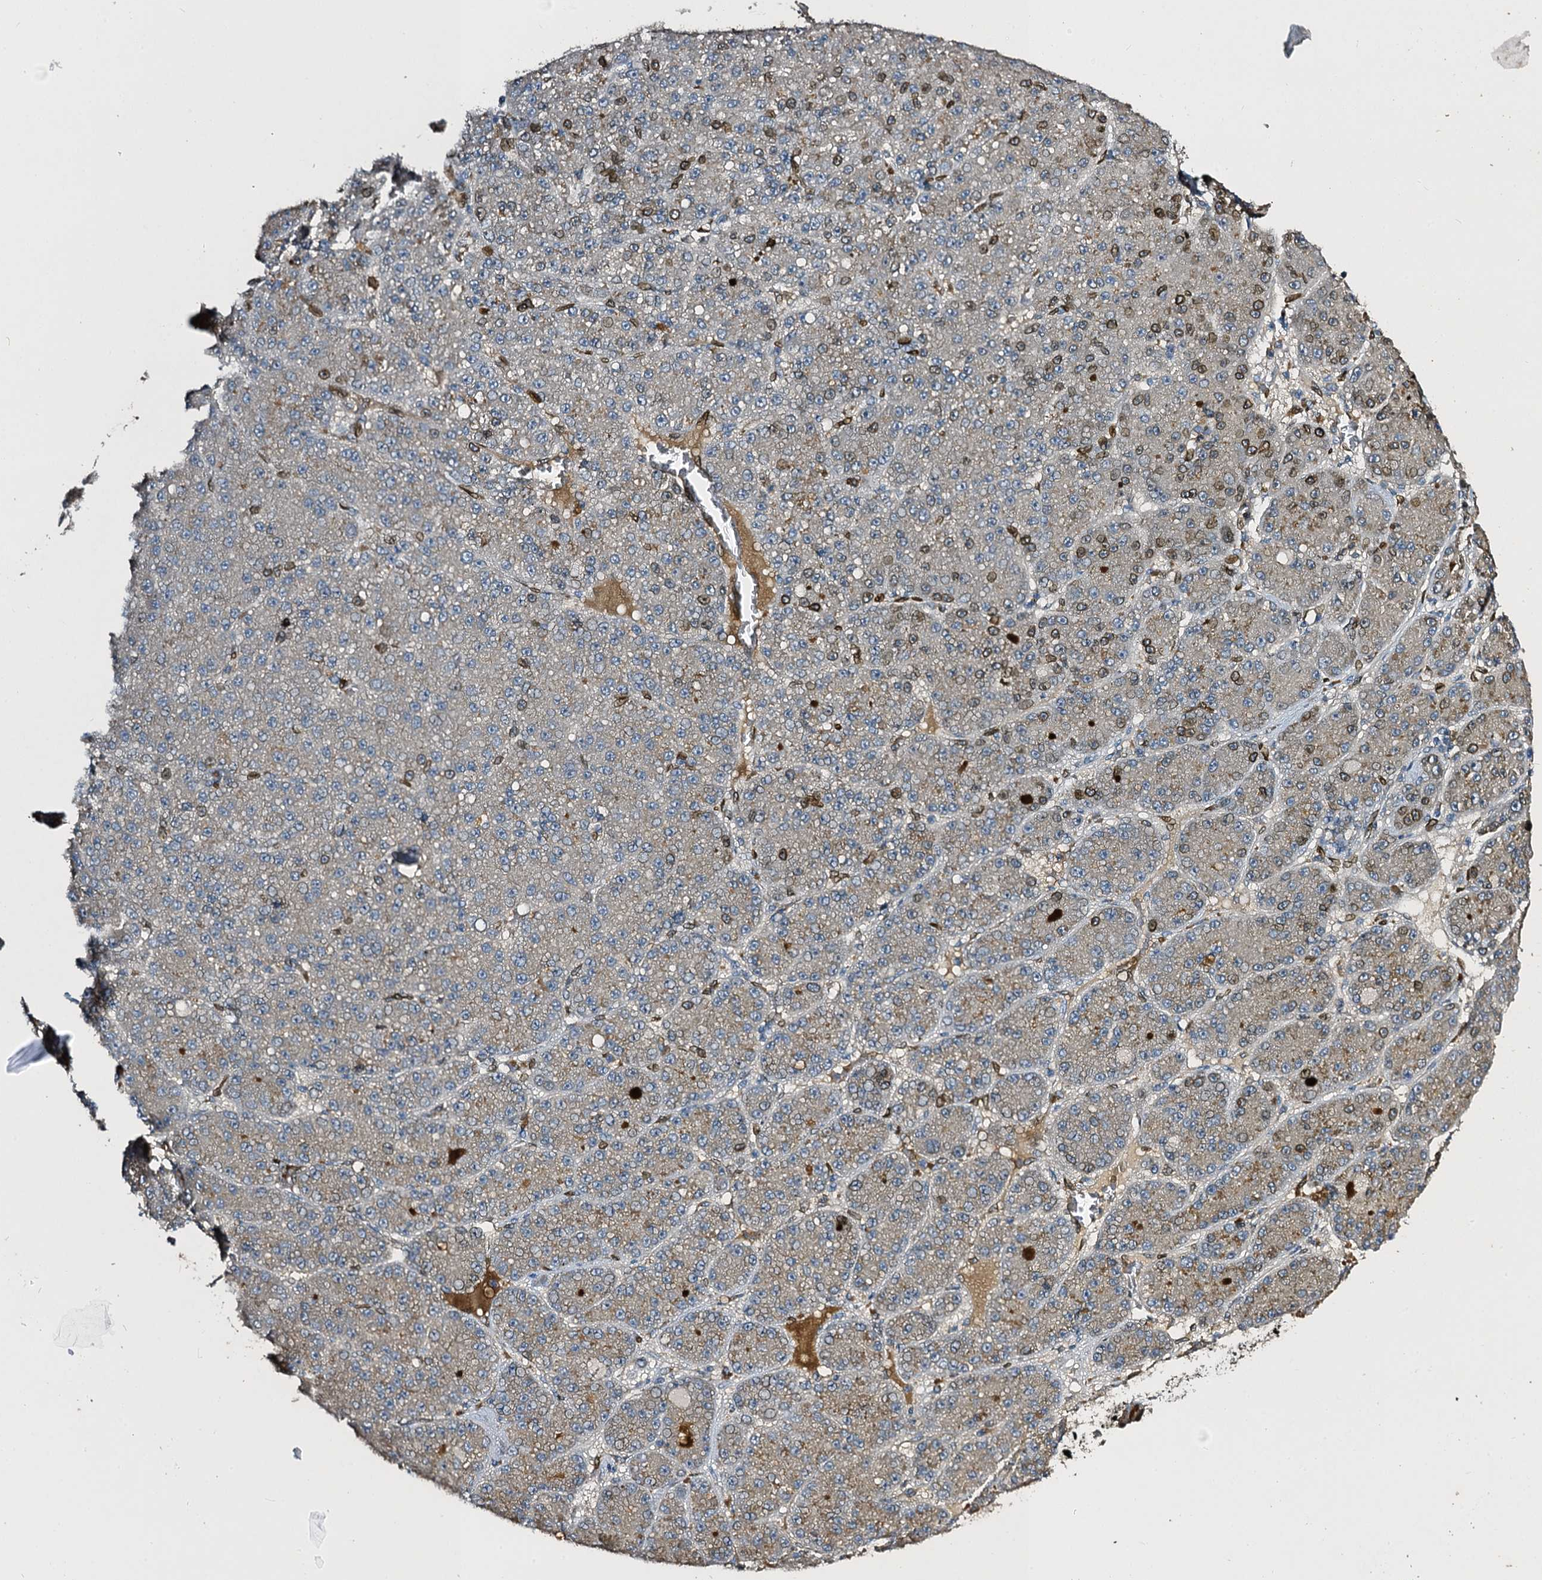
{"staining": {"intensity": "weak", "quantity": "25%-75%", "location": "cytoplasmic/membranous"}, "tissue": "liver cancer", "cell_type": "Tumor cells", "image_type": "cancer", "snomed": [{"axis": "morphology", "description": "Carcinoma, Hepatocellular, NOS"}, {"axis": "topography", "description": "Liver"}], "caption": "The immunohistochemical stain labels weak cytoplasmic/membranous expression in tumor cells of hepatocellular carcinoma (liver) tissue.", "gene": "SLC11A2", "patient": {"sex": "male", "age": 67}}